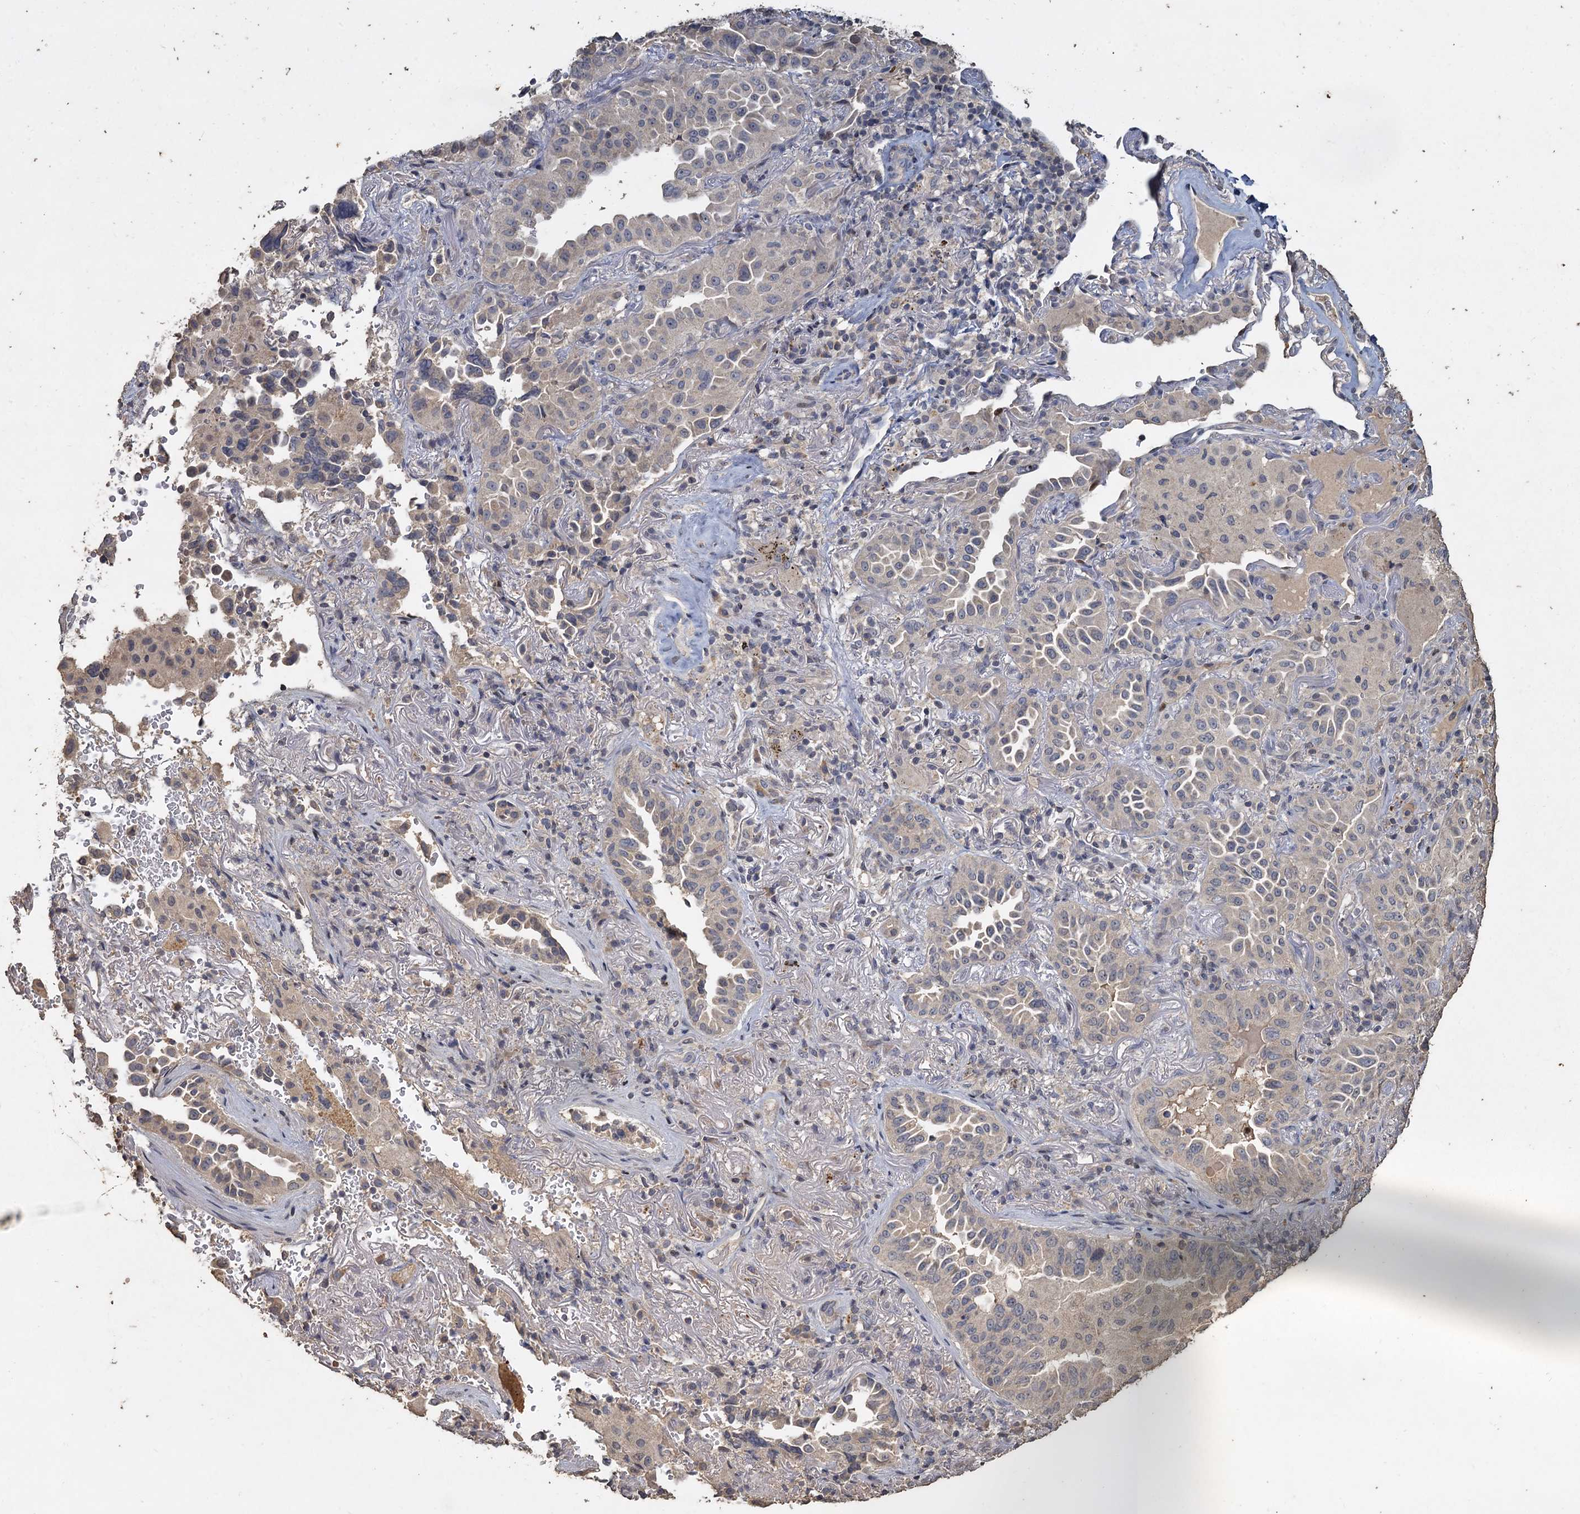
{"staining": {"intensity": "negative", "quantity": "none", "location": "none"}, "tissue": "lung cancer", "cell_type": "Tumor cells", "image_type": "cancer", "snomed": [{"axis": "morphology", "description": "Adenocarcinoma, NOS"}, {"axis": "topography", "description": "Lung"}], "caption": "Tumor cells are negative for brown protein staining in lung adenocarcinoma. (DAB (3,3'-diaminobenzidine) immunohistochemistry (IHC) with hematoxylin counter stain).", "gene": "CCDC61", "patient": {"sex": "female", "age": 69}}